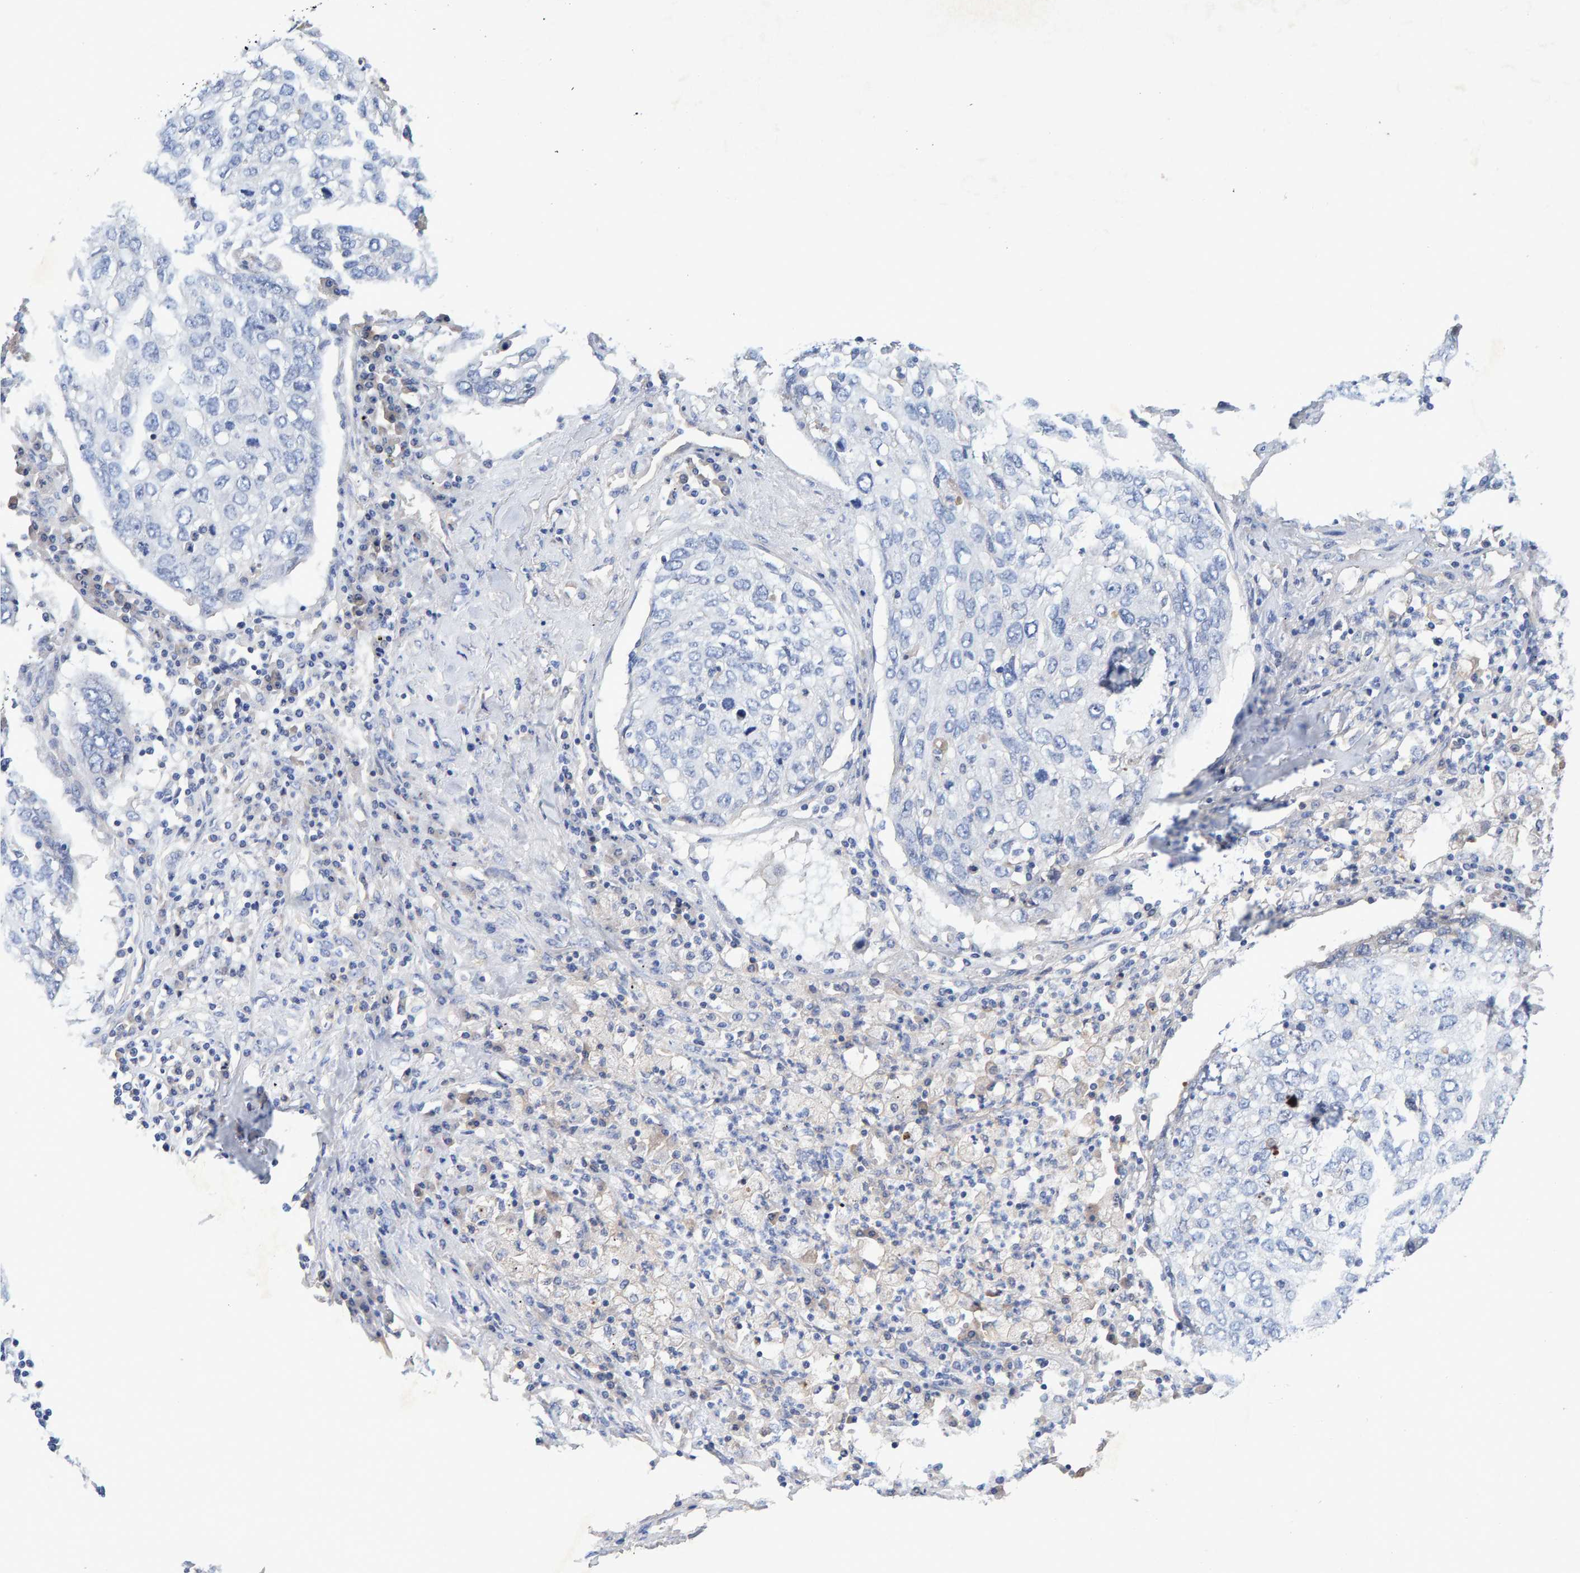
{"staining": {"intensity": "negative", "quantity": "none", "location": "none"}, "tissue": "lung cancer", "cell_type": "Tumor cells", "image_type": "cancer", "snomed": [{"axis": "morphology", "description": "Squamous cell carcinoma, NOS"}, {"axis": "topography", "description": "Lung"}], "caption": "Immunohistochemistry (IHC) histopathology image of human lung cancer stained for a protein (brown), which reveals no expression in tumor cells.", "gene": "EFR3A", "patient": {"sex": "female", "age": 63}}